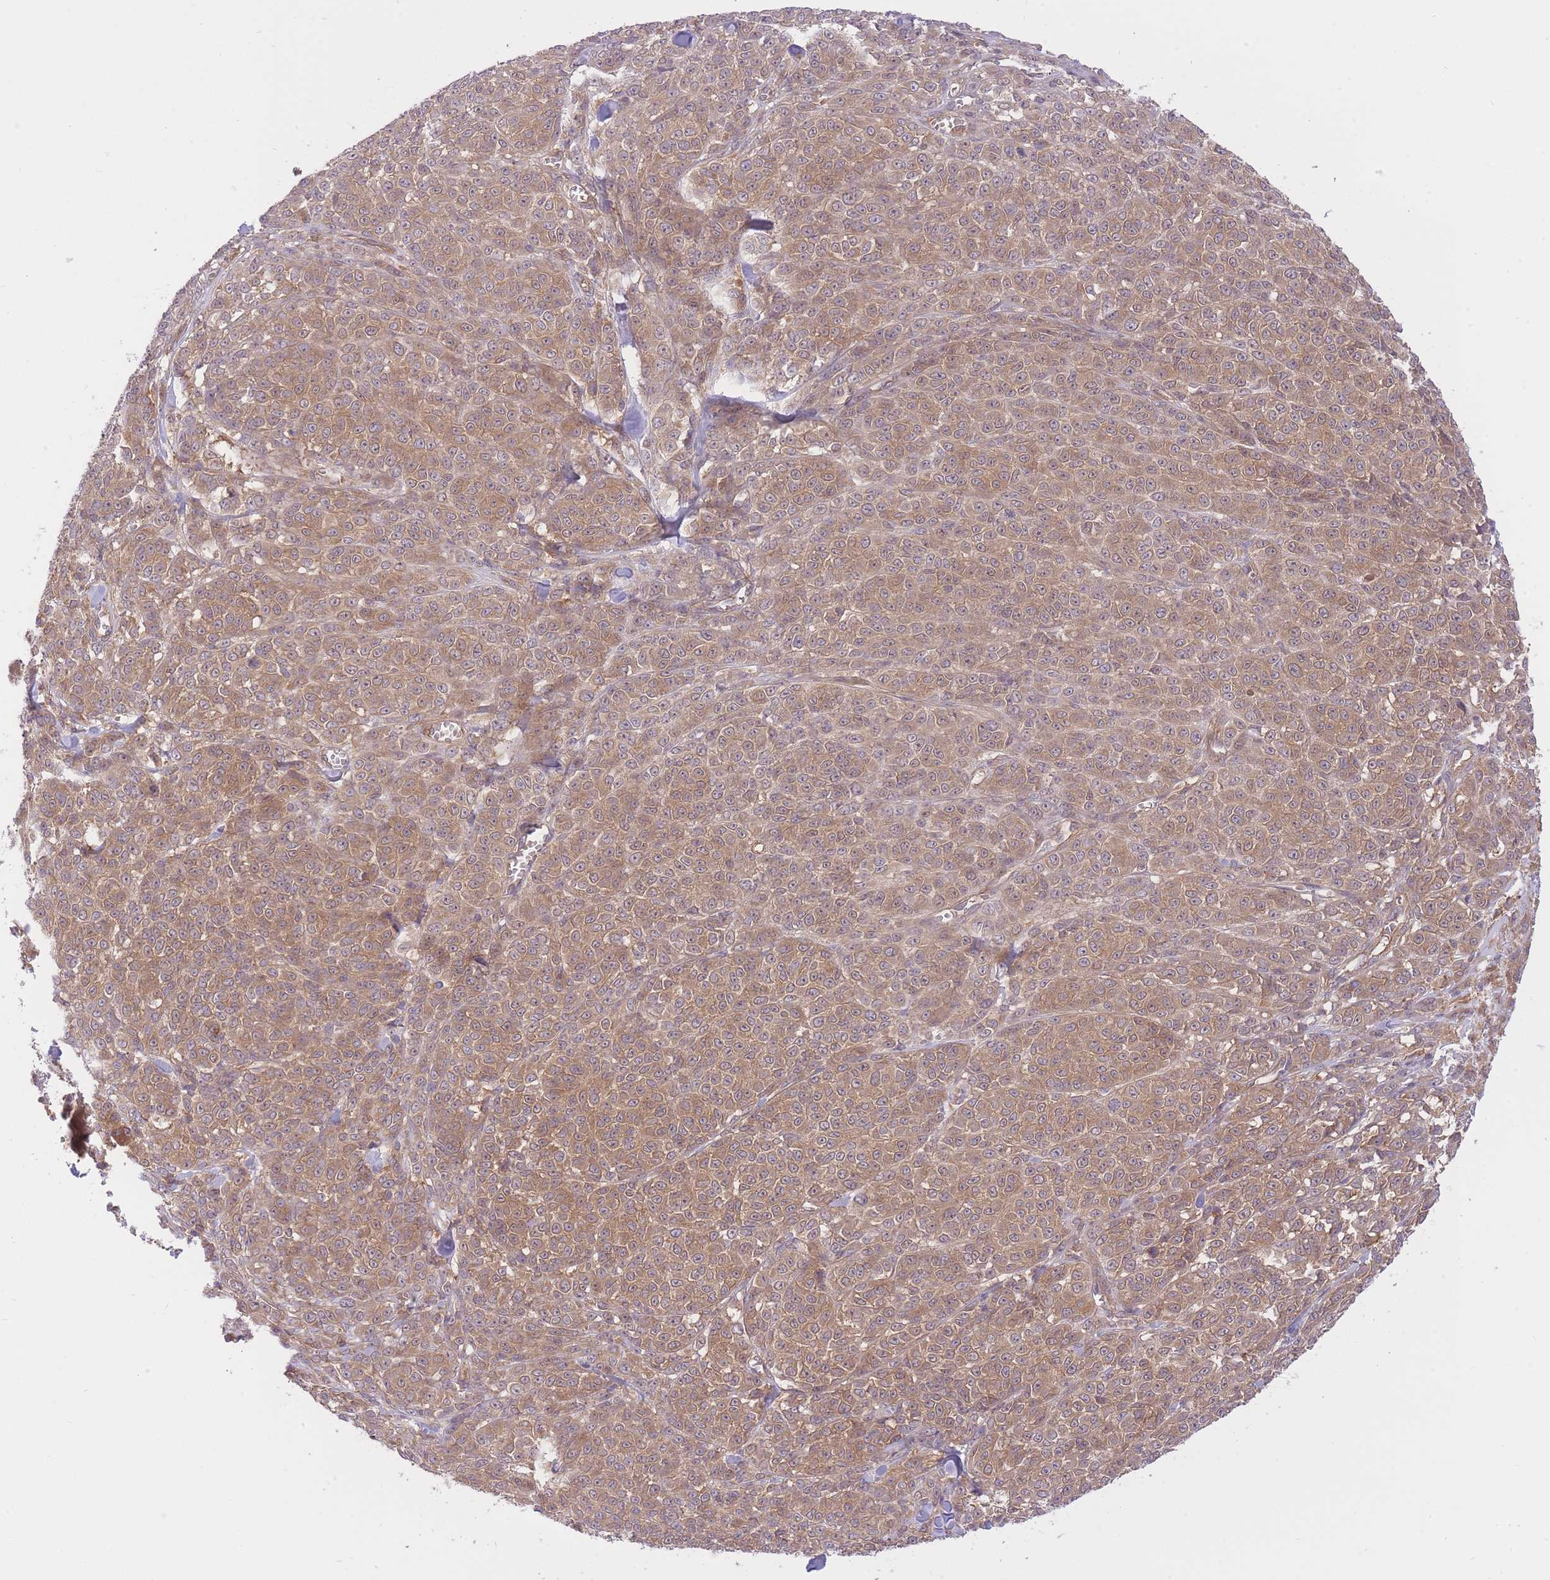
{"staining": {"intensity": "moderate", "quantity": ">75%", "location": "cytoplasmic/membranous"}, "tissue": "melanoma", "cell_type": "Tumor cells", "image_type": "cancer", "snomed": [{"axis": "morphology", "description": "Normal tissue, NOS"}, {"axis": "morphology", "description": "Malignant melanoma, NOS"}, {"axis": "topography", "description": "Skin"}], "caption": "A micrograph of melanoma stained for a protein displays moderate cytoplasmic/membranous brown staining in tumor cells. Immunohistochemistry (ihc) stains the protein of interest in brown and the nuclei are stained blue.", "gene": "PREP", "patient": {"sex": "female", "age": 34}}